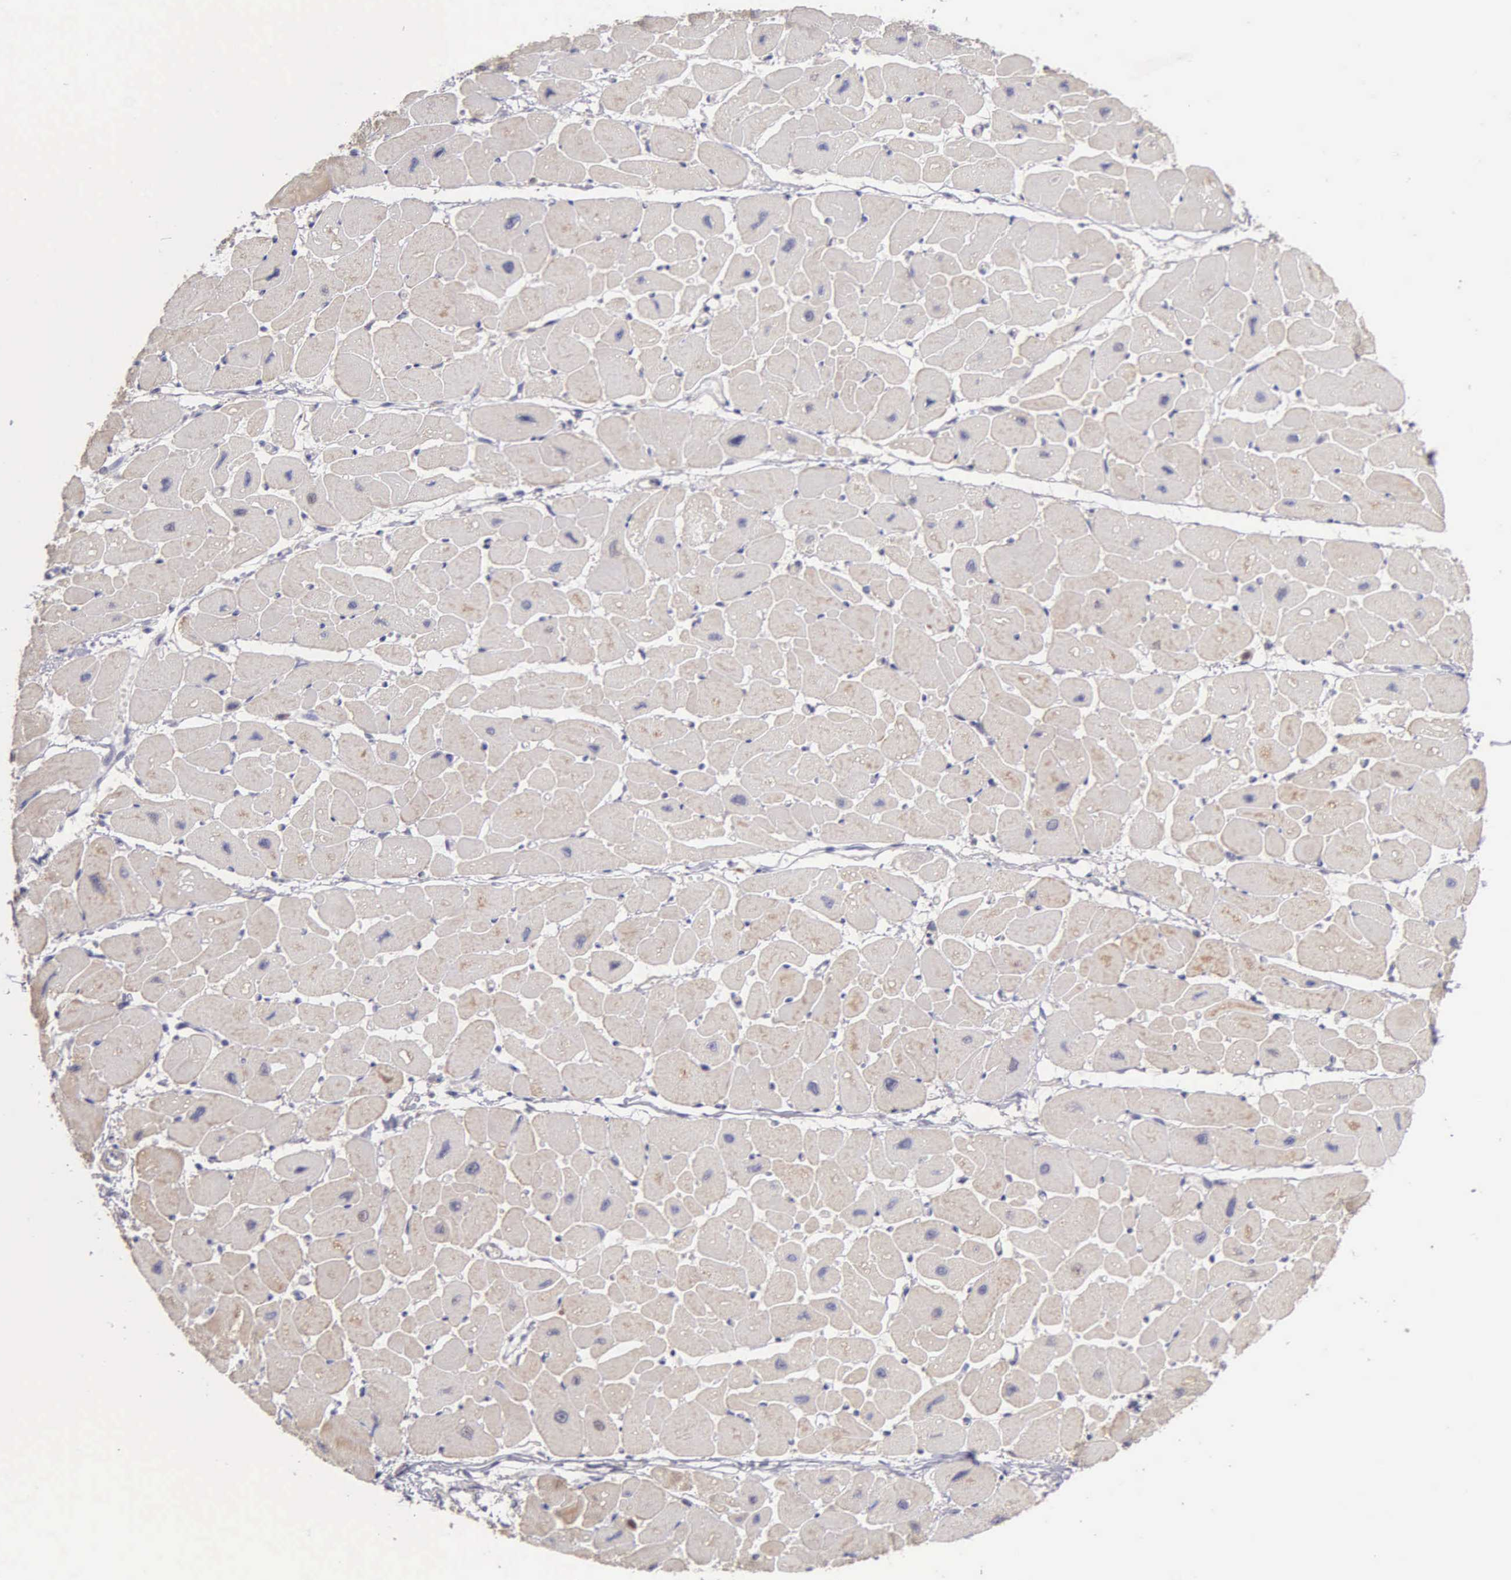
{"staining": {"intensity": "negative", "quantity": "none", "location": "none"}, "tissue": "heart muscle", "cell_type": "Cardiomyocytes", "image_type": "normal", "snomed": [{"axis": "morphology", "description": "Normal tissue, NOS"}, {"axis": "topography", "description": "Heart"}], "caption": "IHC of unremarkable human heart muscle displays no staining in cardiomyocytes. The staining was performed using DAB to visualize the protein expression in brown, while the nuclei were stained in blue with hematoxylin (Magnification: 20x).", "gene": "BRD1", "patient": {"sex": "female", "age": 54}}